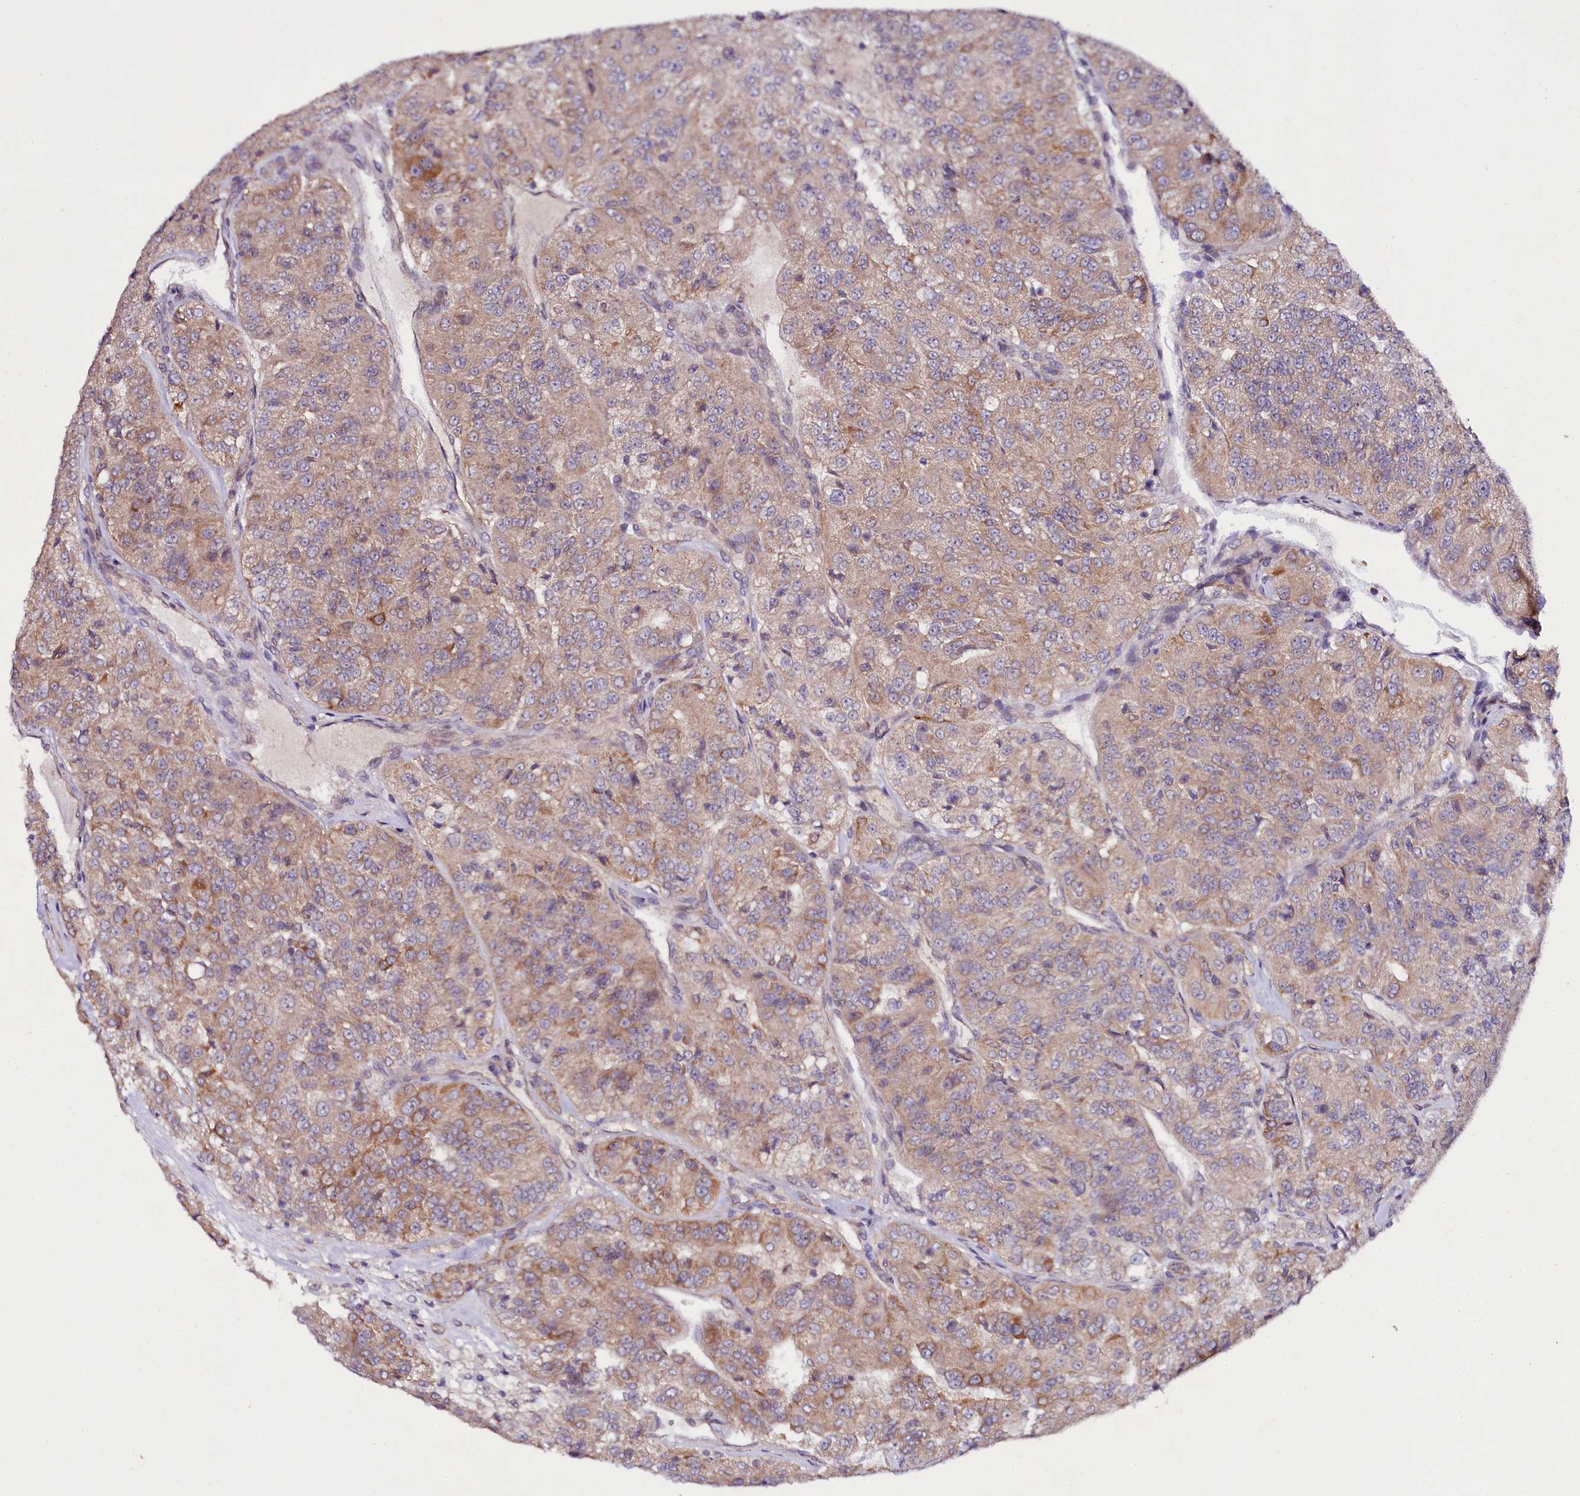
{"staining": {"intensity": "moderate", "quantity": "<25%", "location": "cytoplasmic/membranous"}, "tissue": "renal cancer", "cell_type": "Tumor cells", "image_type": "cancer", "snomed": [{"axis": "morphology", "description": "Adenocarcinoma, NOS"}, {"axis": "topography", "description": "Kidney"}], "caption": "Protein staining of renal adenocarcinoma tissue exhibits moderate cytoplasmic/membranous expression in about <25% of tumor cells.", "gene": "PHLDB1", "patient": {"sex": "female", "age": 63}}